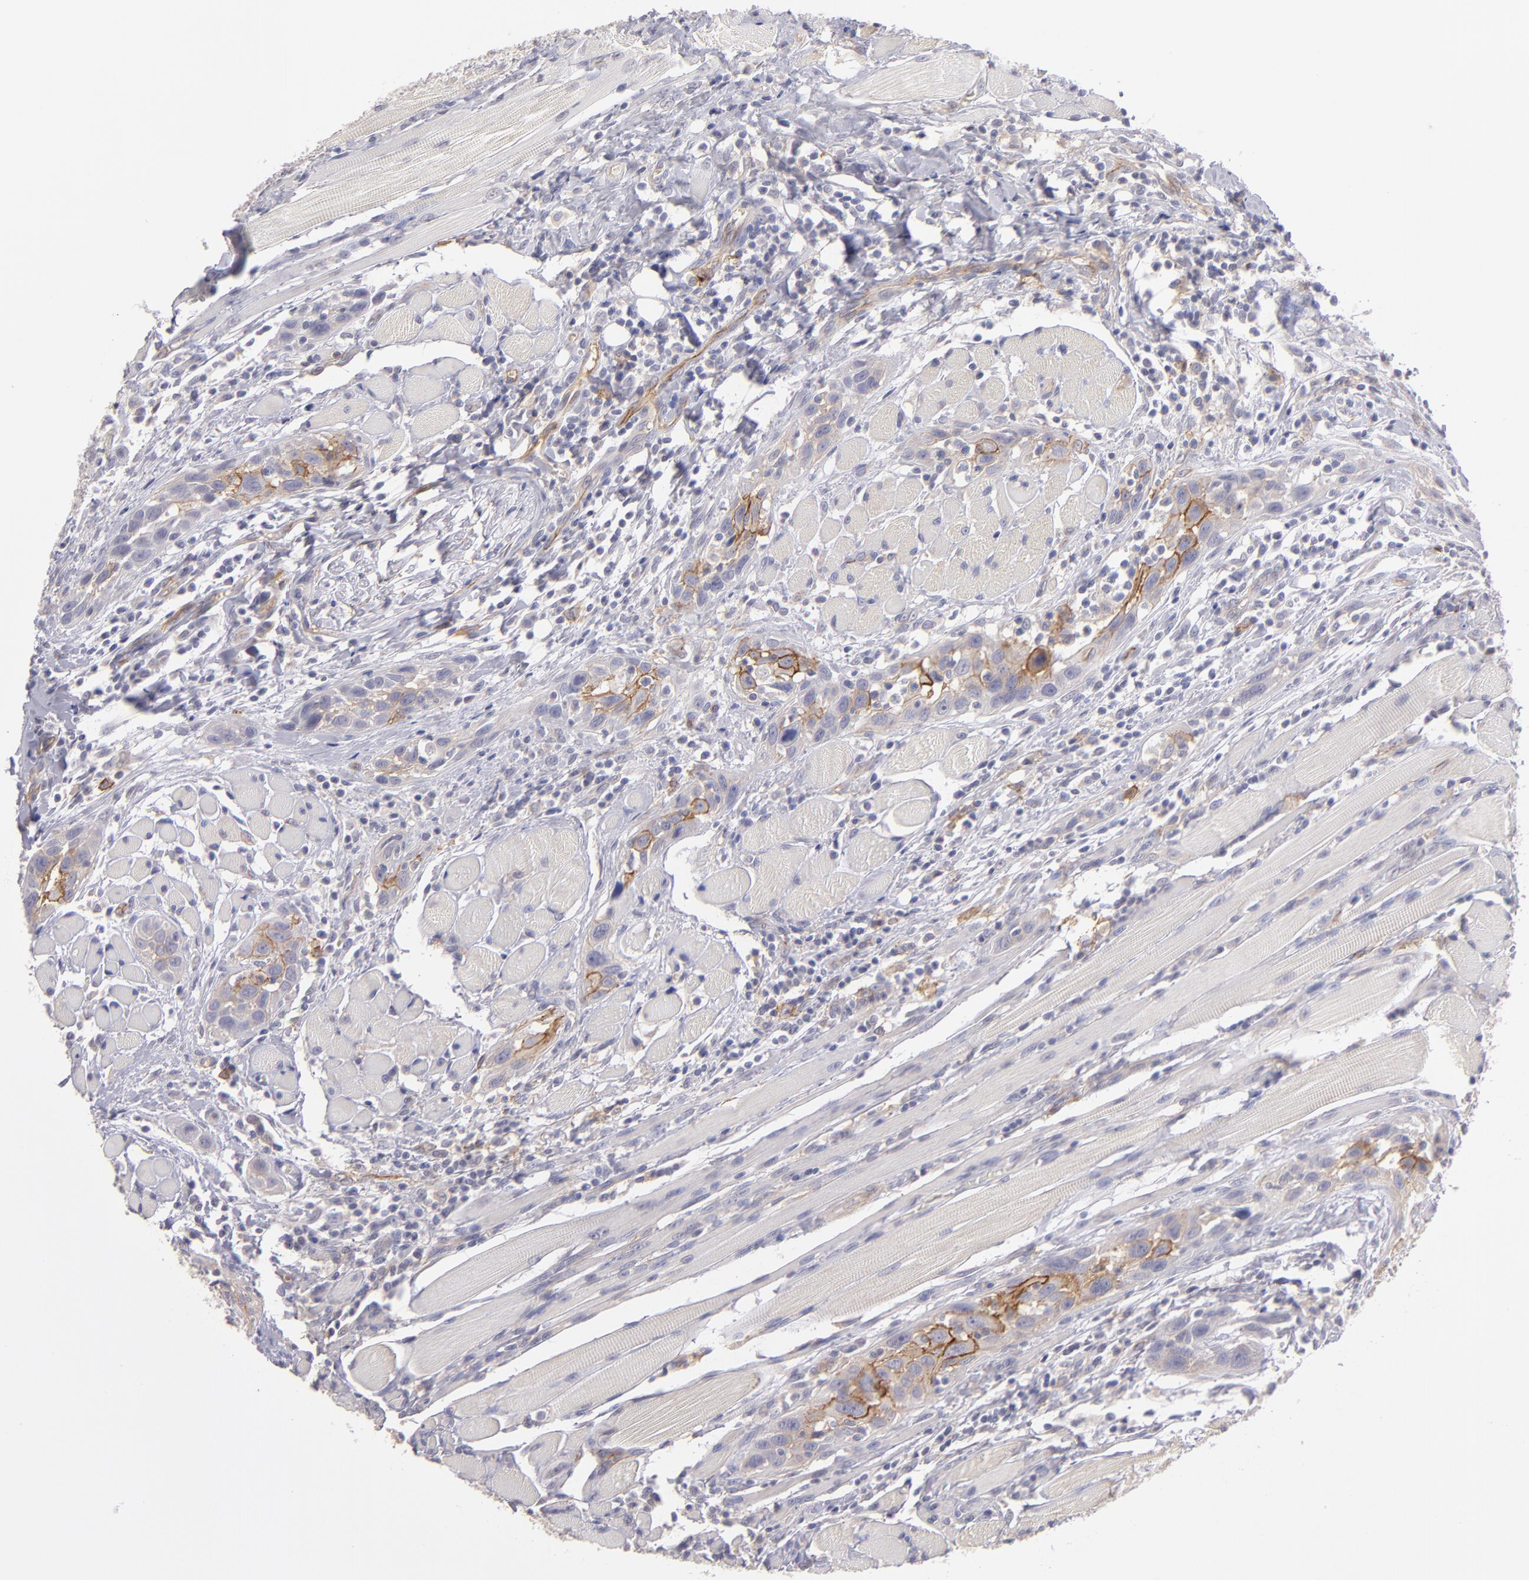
{"staining": {"intensity": "moderate", "quantity": "<25%", "location": "cytoplasmic/membranous"}, "tissue": "head and neck cancer", "cell_type": "Tumor cells", "image_type": "cancer", "snomed": [{"axis": "morphology", "description": "Squamous cell carcinoma, NOS"}, {"axis": "topography", "description": "Oral tissue"}, {"axis": "topography", "description": "Head-Neck"}], "caption": "Brown immunohistochemical staining in head and neck squamous cell carcinoma shows moderate cytoplasmic/membranous expression in approximately <25% of tumor cells.", "gene": "THBD", "patient": {"sex": "female", "age": 50}}